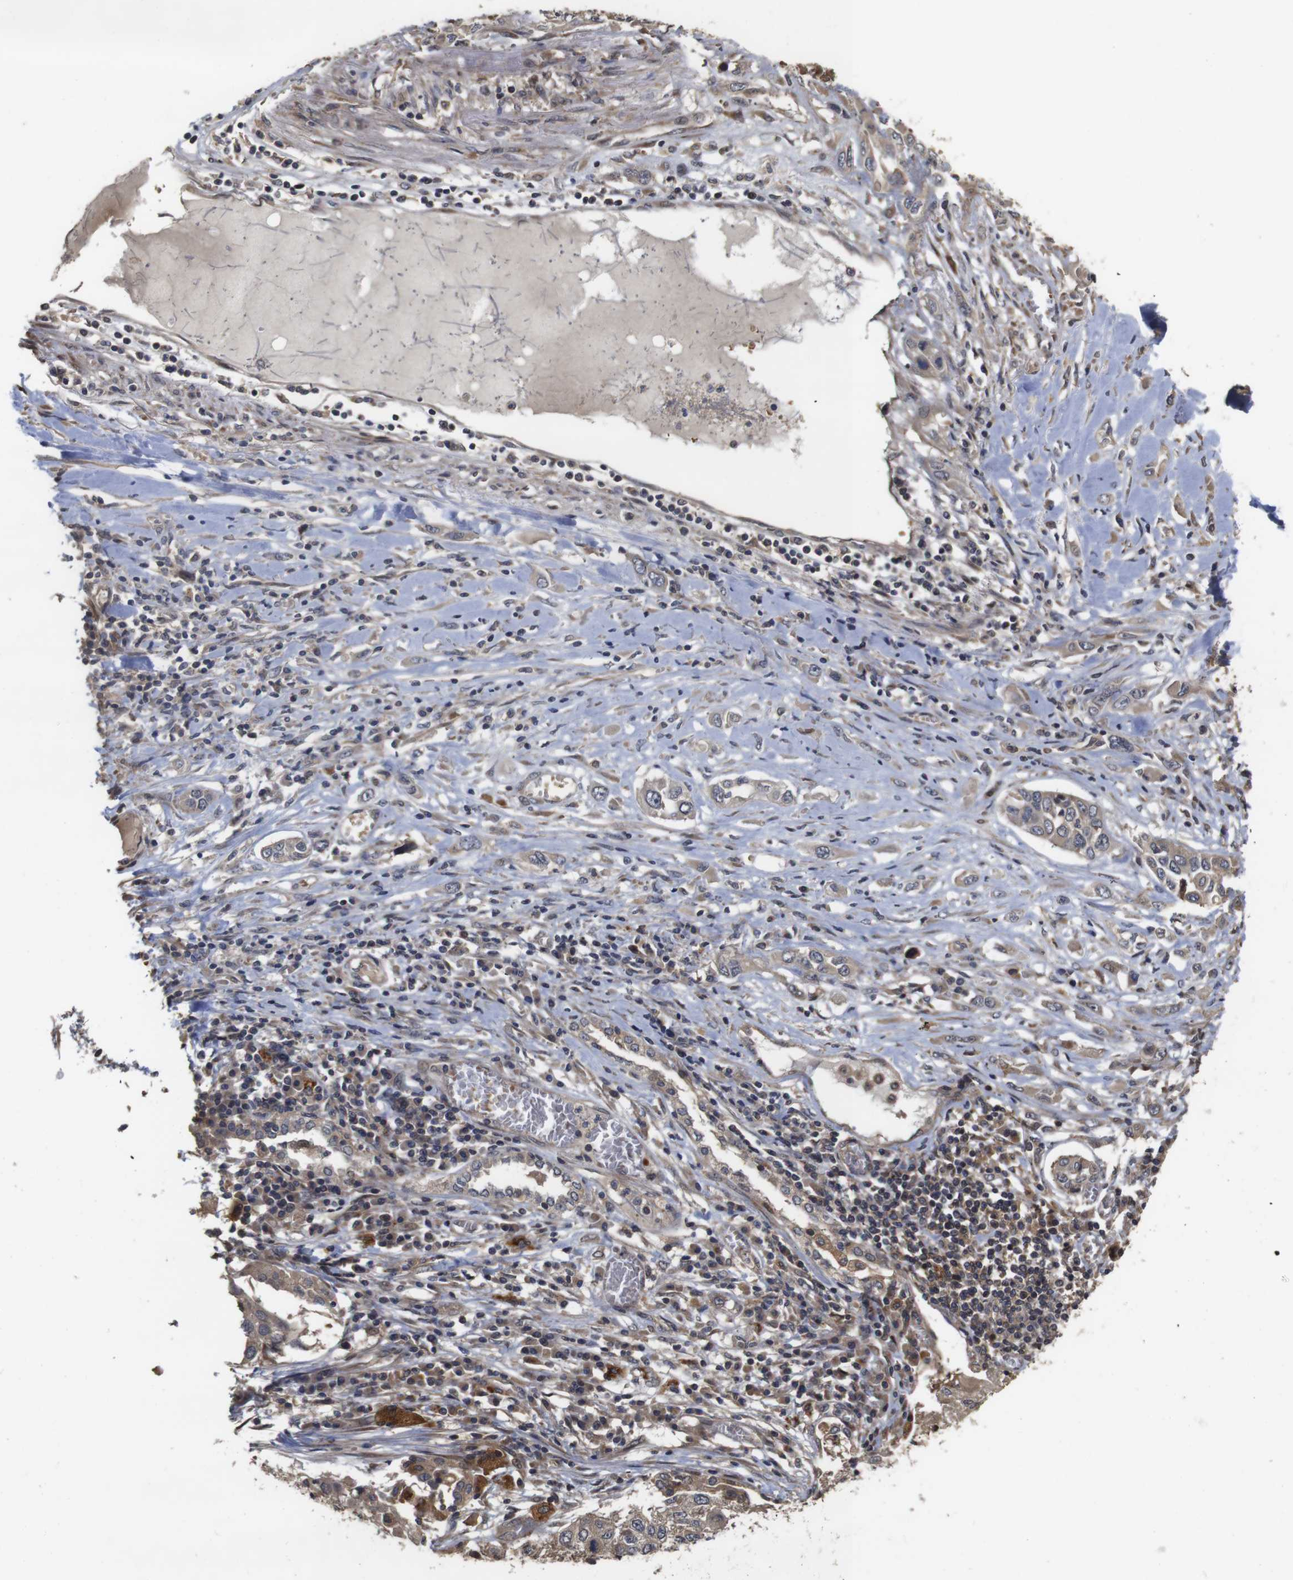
{"staining": {"intensity": "weak", "quantity": ">75%", "location": "cytoplasmic/membranous"}, "tissue": "lung cancer", "cell_type": "Tumor cells", "image_type": "cancer", "snomed": [{"axis": "morphology", "description": "Squamous cell carcinoma, NOS"}, {"axis": "topography", "description": "Lung"}], "caption": "The image displays staining of lung squamous cell carcinoma, revealing weak cytoplasmic/membranous protein staining (brown color) within tumor cells. (IHC, brightfield microscopy, high magnification).", "gene": "PTPN14", "patient": {"sex": "male", "age": 71}}